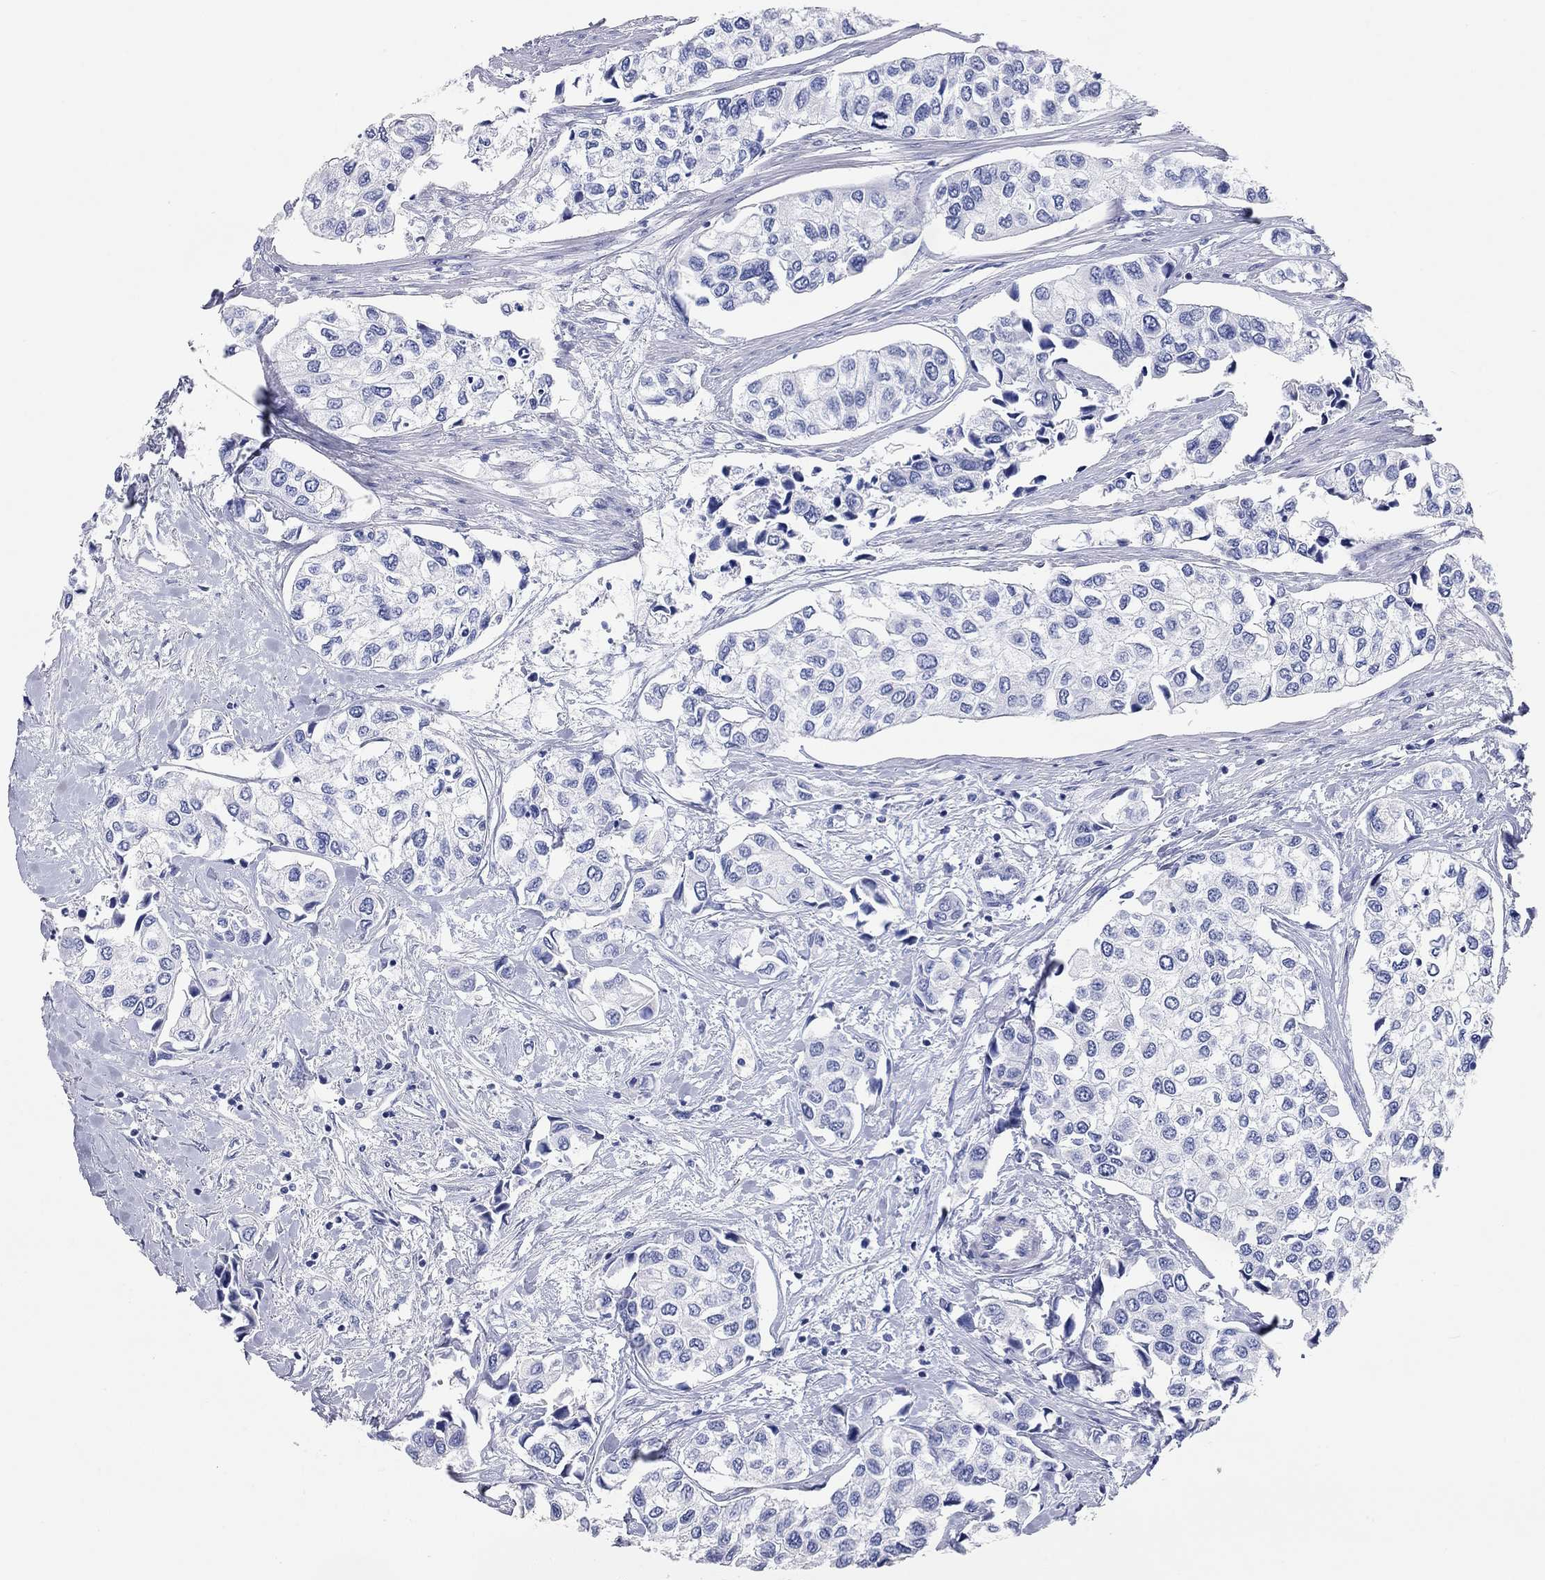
{"staining": {"intensity": "negative", "quantity": "none", "location": "none"}, "tissue": "urothelial cancer", "cell_type": "Tumor cells", "image_type": "cancer", "snomed": [{"axis": "morphology", "description": "Urothelial carcinoma, High grade"}, {"axis": "topography", "description": "Urinary bladder"}], "caption": "The photomicrograph reveals no significant staining in tumor cells of urothelial carcinoma (high-grade).", "gene": "CHI3L2", "patient": {"sex": "male", "age": 73}}